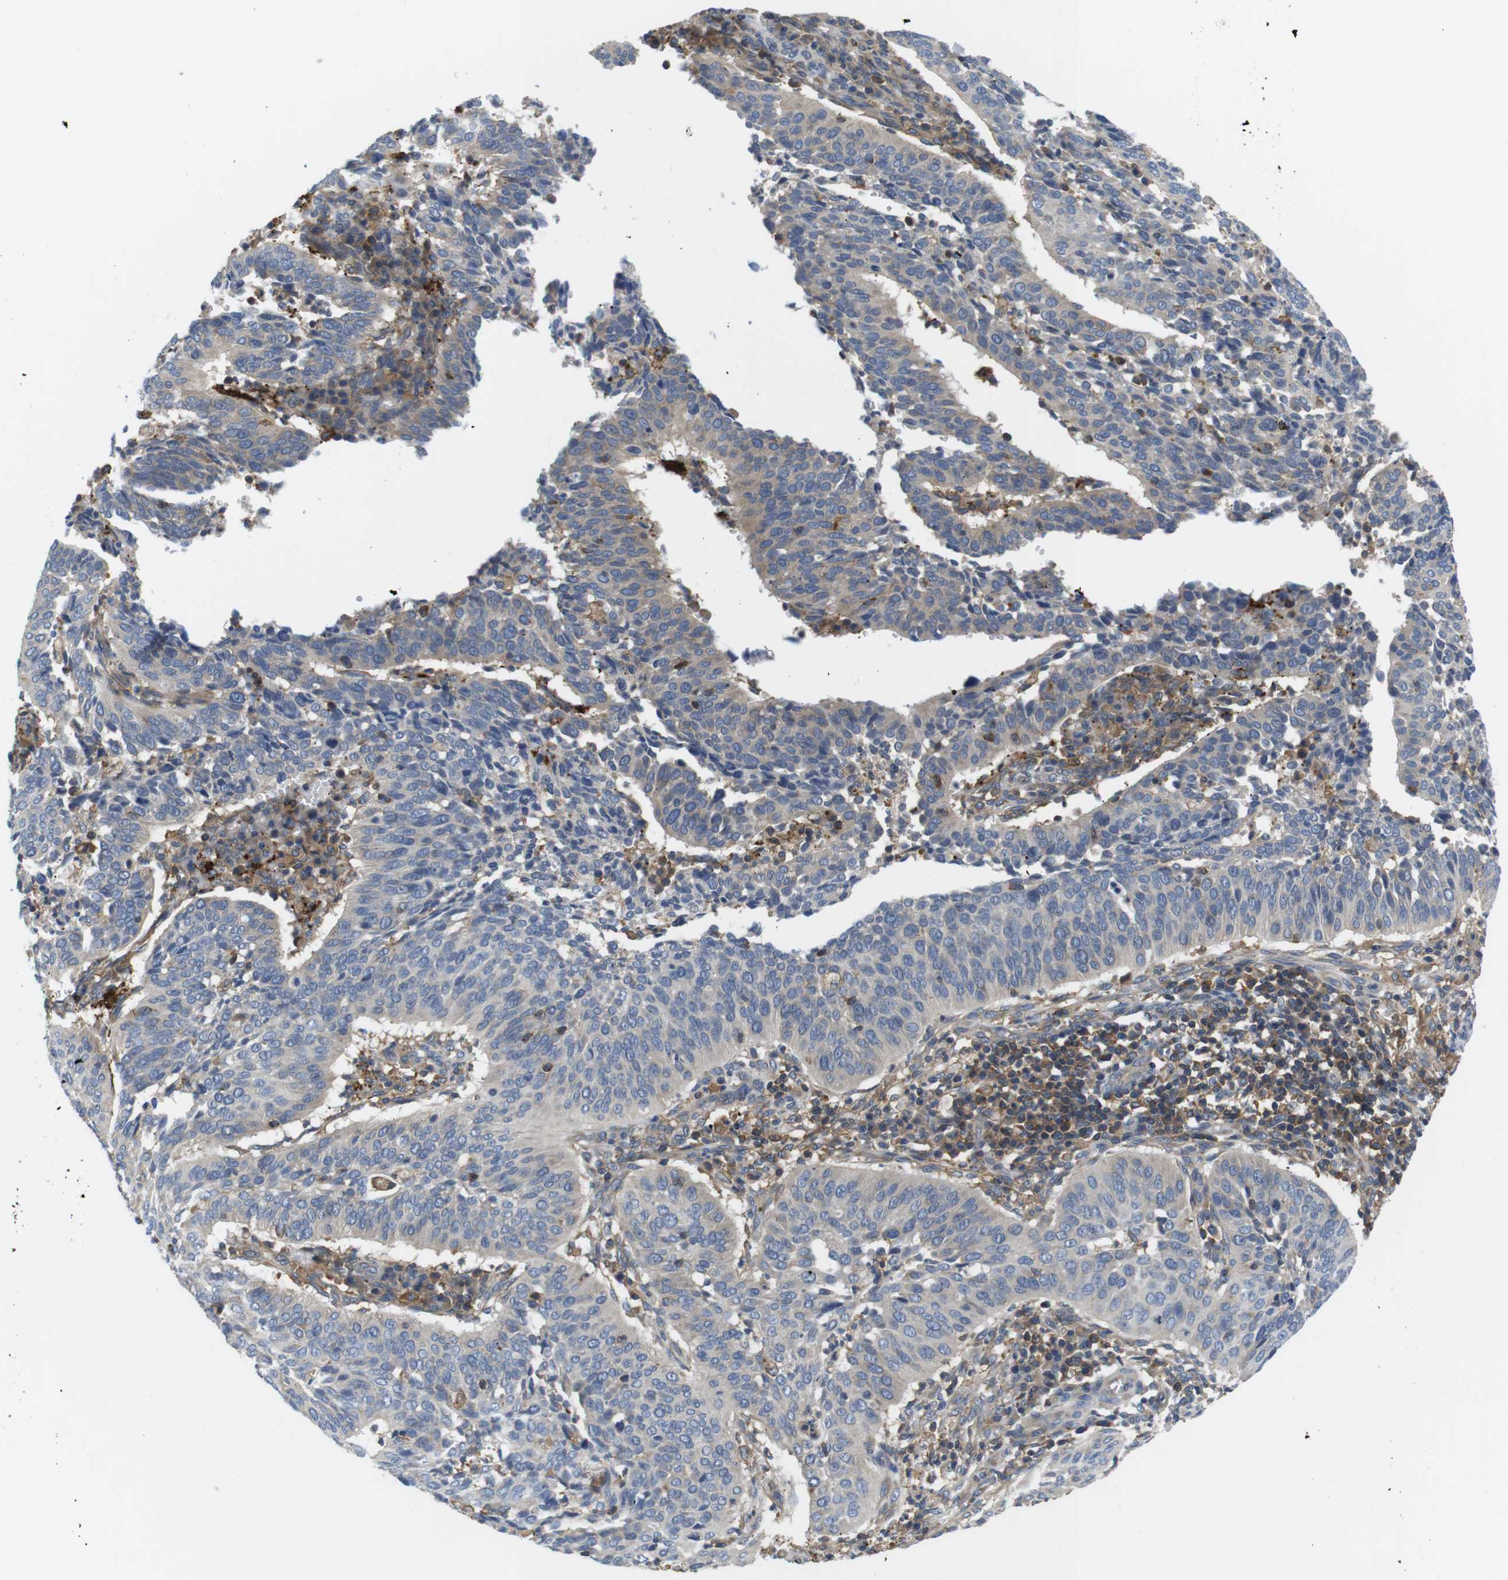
{"staining": {"intensity": "negative", "quantity": "none", "location": "none"}, "tissue": "cervical cancer", "cell_type": "Tumor cells", "image_type": "cancer", "snomed": [{"axis": "morphology", "description": "Normal tissue, NOS"}, {"axis": "morphology", "description": "Squamous cell carcinoma, NOS"}, {"axis": "topography", "description": "Cervix"}], "caption": "High power microscopy micrograph of an immunohistochemistry image of squamous cell carcinoma (cervical), revealing no significant expression in tumor cells.", "gene": "HERPUD2", "patient": {"sex": "female", "age": 39}}